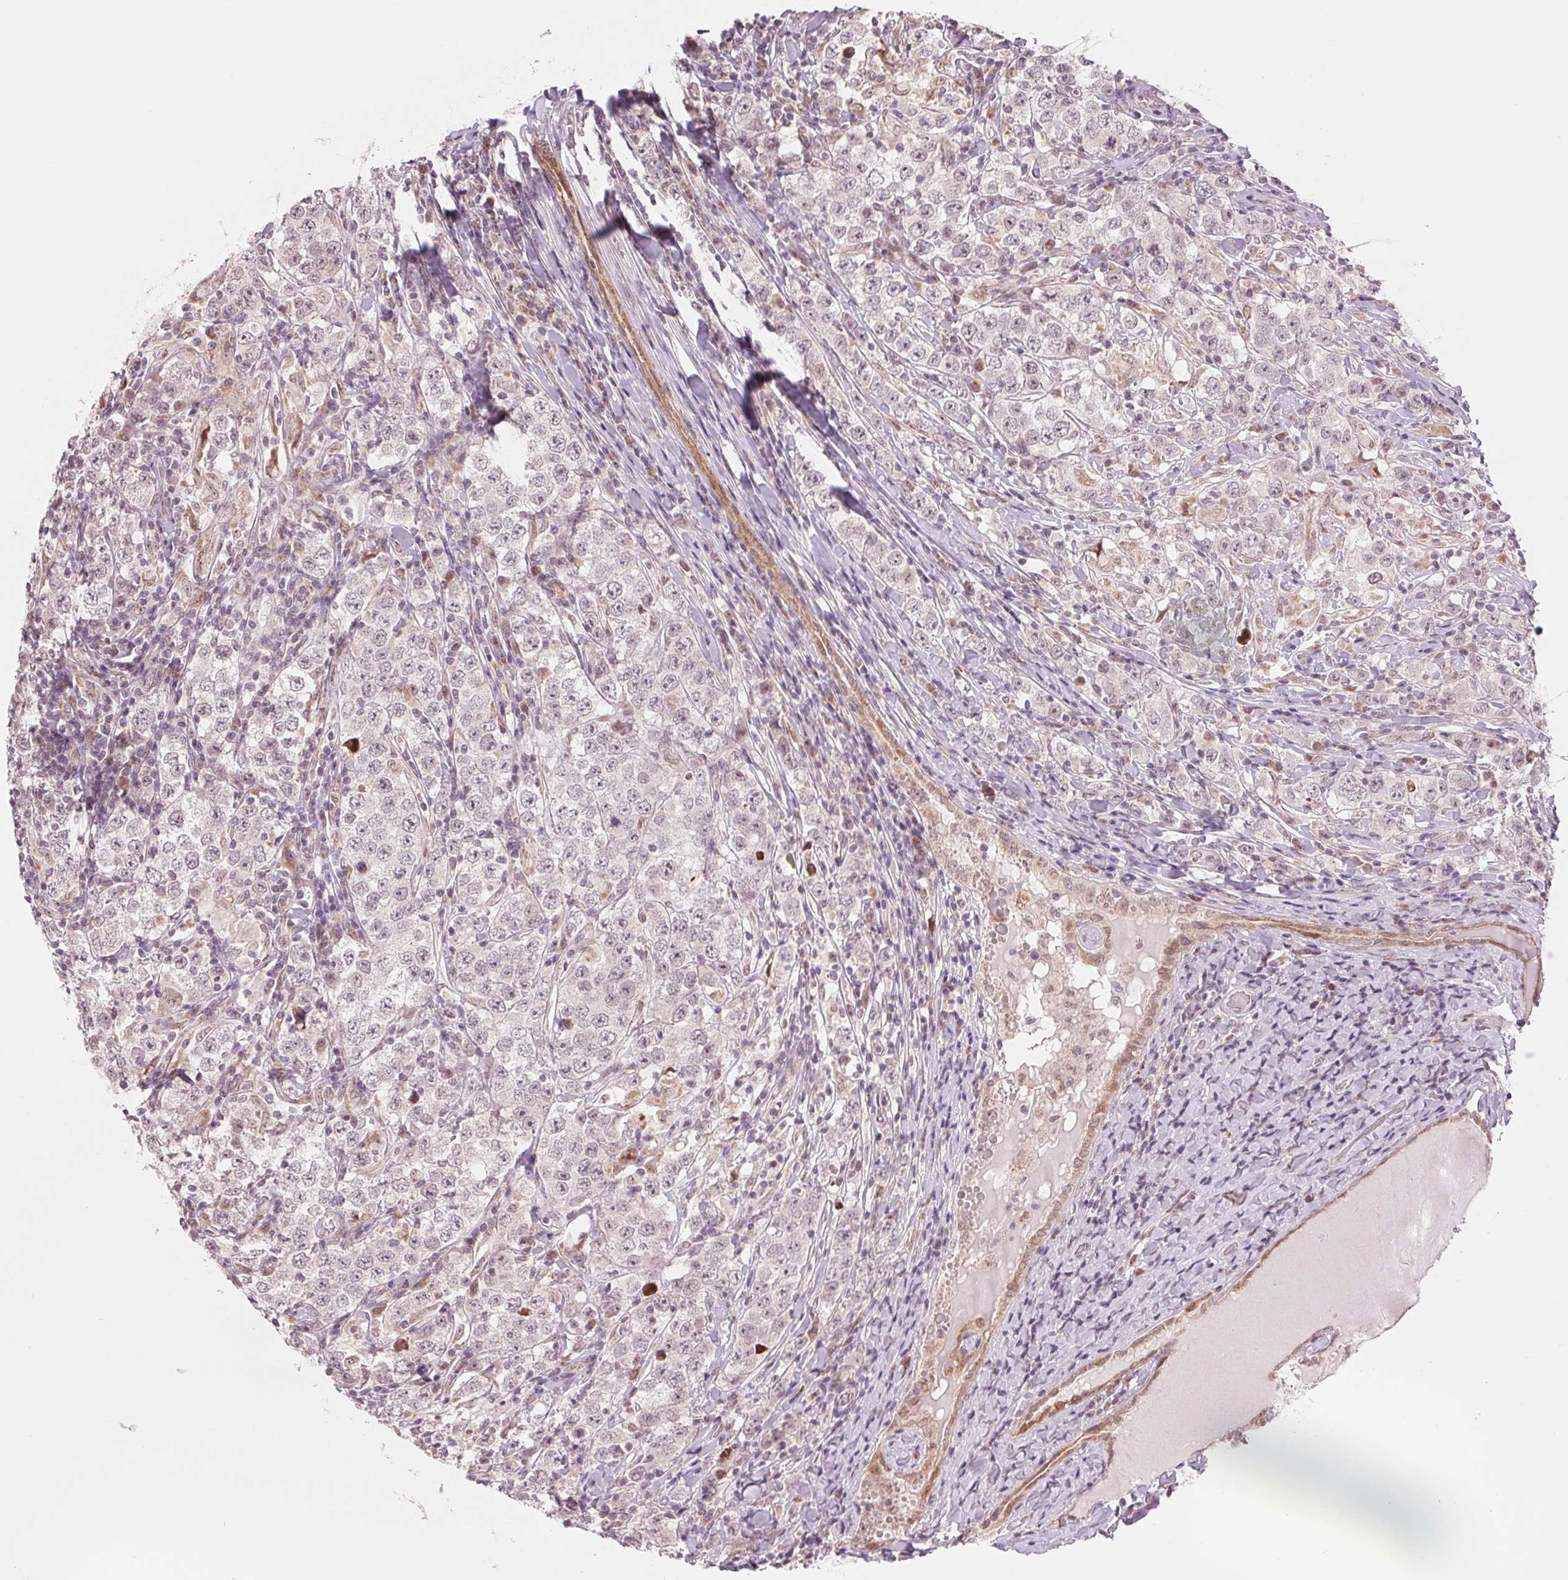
{"staining": {"intensity": "negative", "quantity": "none", "location": "none"}, "tissue": "testis cancer", "cell_type": "Tumor cells", "image_type": "cancer", "snomed": [{"axis": "morphology", "description": "Seminoma, NOS"}, {"axis": "morphology", "description": "Carcinoma, Embryonal, NOS"}, {"axis": "topography", "description": "Testis"}], "caption": "DAB immunohistochemical staining of human testis seminoma reveals no significant expression in tumor cells.", "gene": "ARHGAP32", "patient": {"sex": "male", "age": 41}}